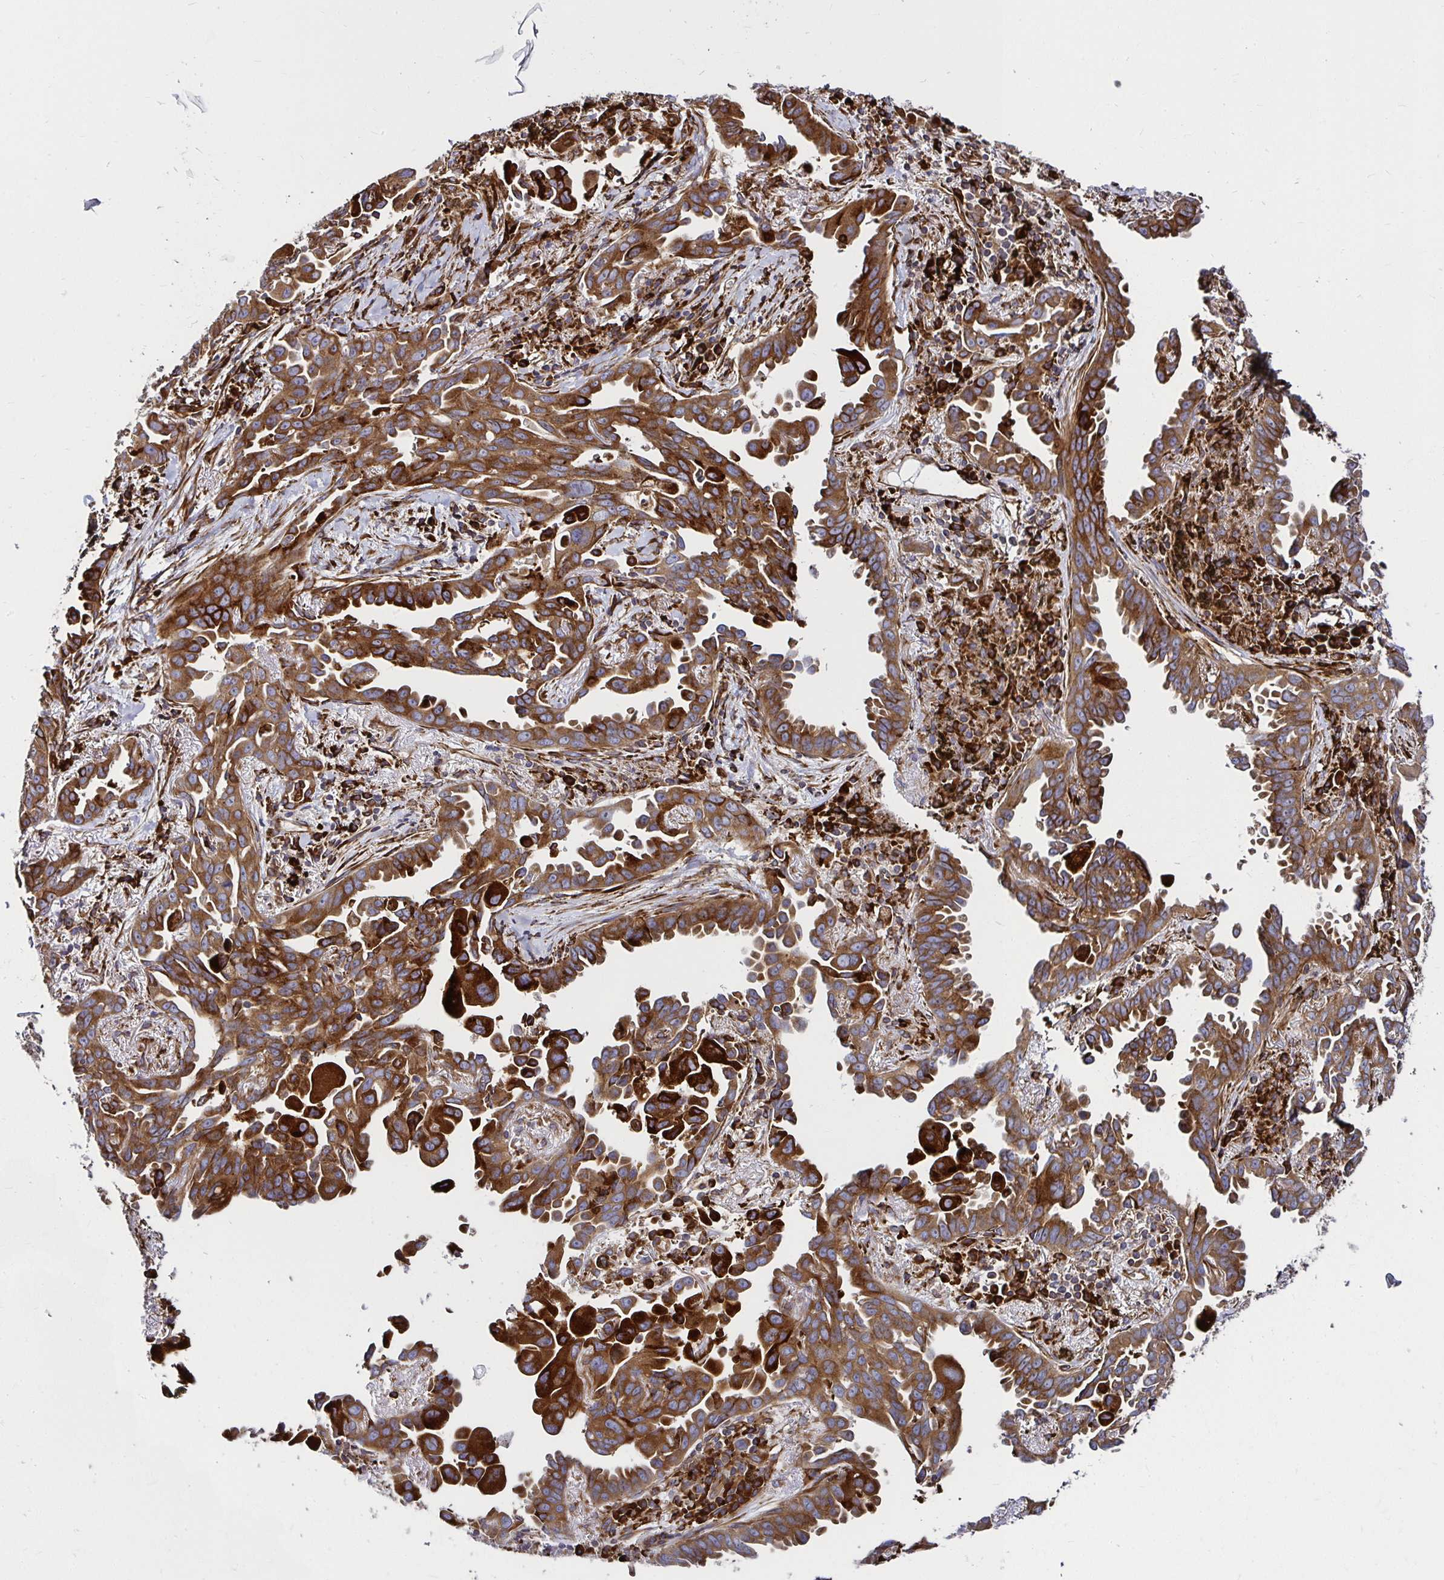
{"staining": {"intensity": "strong", "quantity": ">75%", "location": "cytoplasmic/membranous"}, "tissue": "lung cancer", "cell_type": "Tumor cells", "image_type": "cancer", "snomed": [{"axis": "morphology", "description": "Adenocarcinoma, NOS"}, {"axis": "topography", "description": "Lung"}], "caption": "This micrograph demonstrates immunohistochemistry (IHC) staining of human adenocarcinoma (lung), with high strong cytoplasmic/membranous staining in about >75% of tumor cells.", "gene": "SMYD3", "patient": {"sex": "male", "age": 68}}